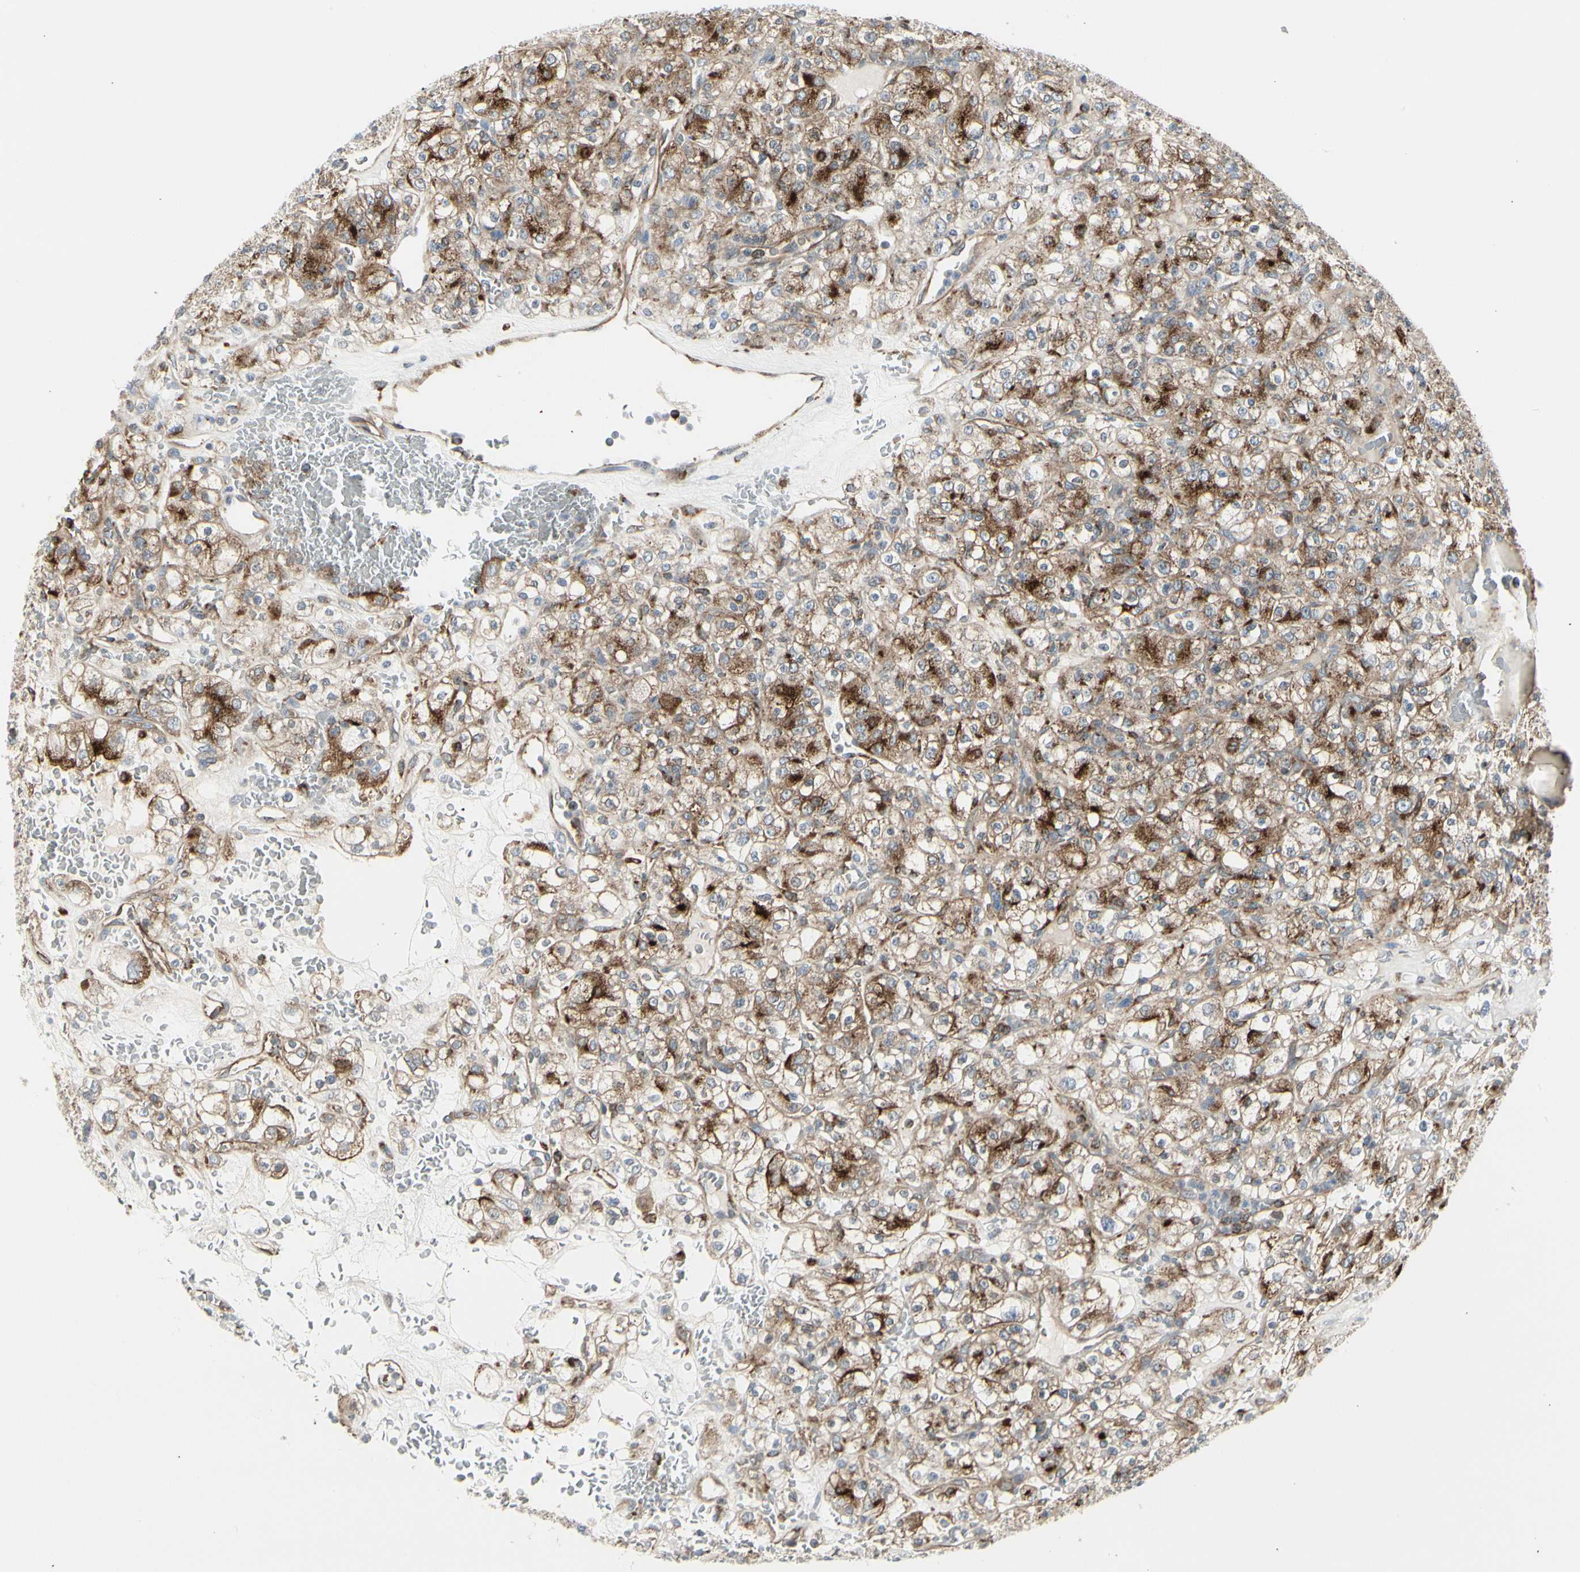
{"staining": {"intensity": "moderate", "quantity": ">75%", "location": "cytoplasmic/membranous"}, "tissue": "renal cancer", "cell_type": "Tumor cells", "image_type": "cancer", "snomed": [{"axis": "morphology", "description": "Normal tissue, NOS"}, {"axis": "morphology", "description": "Adenocarcinoma, NOS"}, {"axis": "topography", "description": "Kidney"}], "caption": "High-magnification brightfield microscopy of renal cancer (adenocarcinoma) stained with DAB (brown) and counterstained with hematoxylin (blue). tumor cells exhibit moderate cytoplasmic/membranous staining is seen in approximately>75% of cells.", "gene": "ATP6V1B2", "patient": {"sex": "female", "age": 72}}